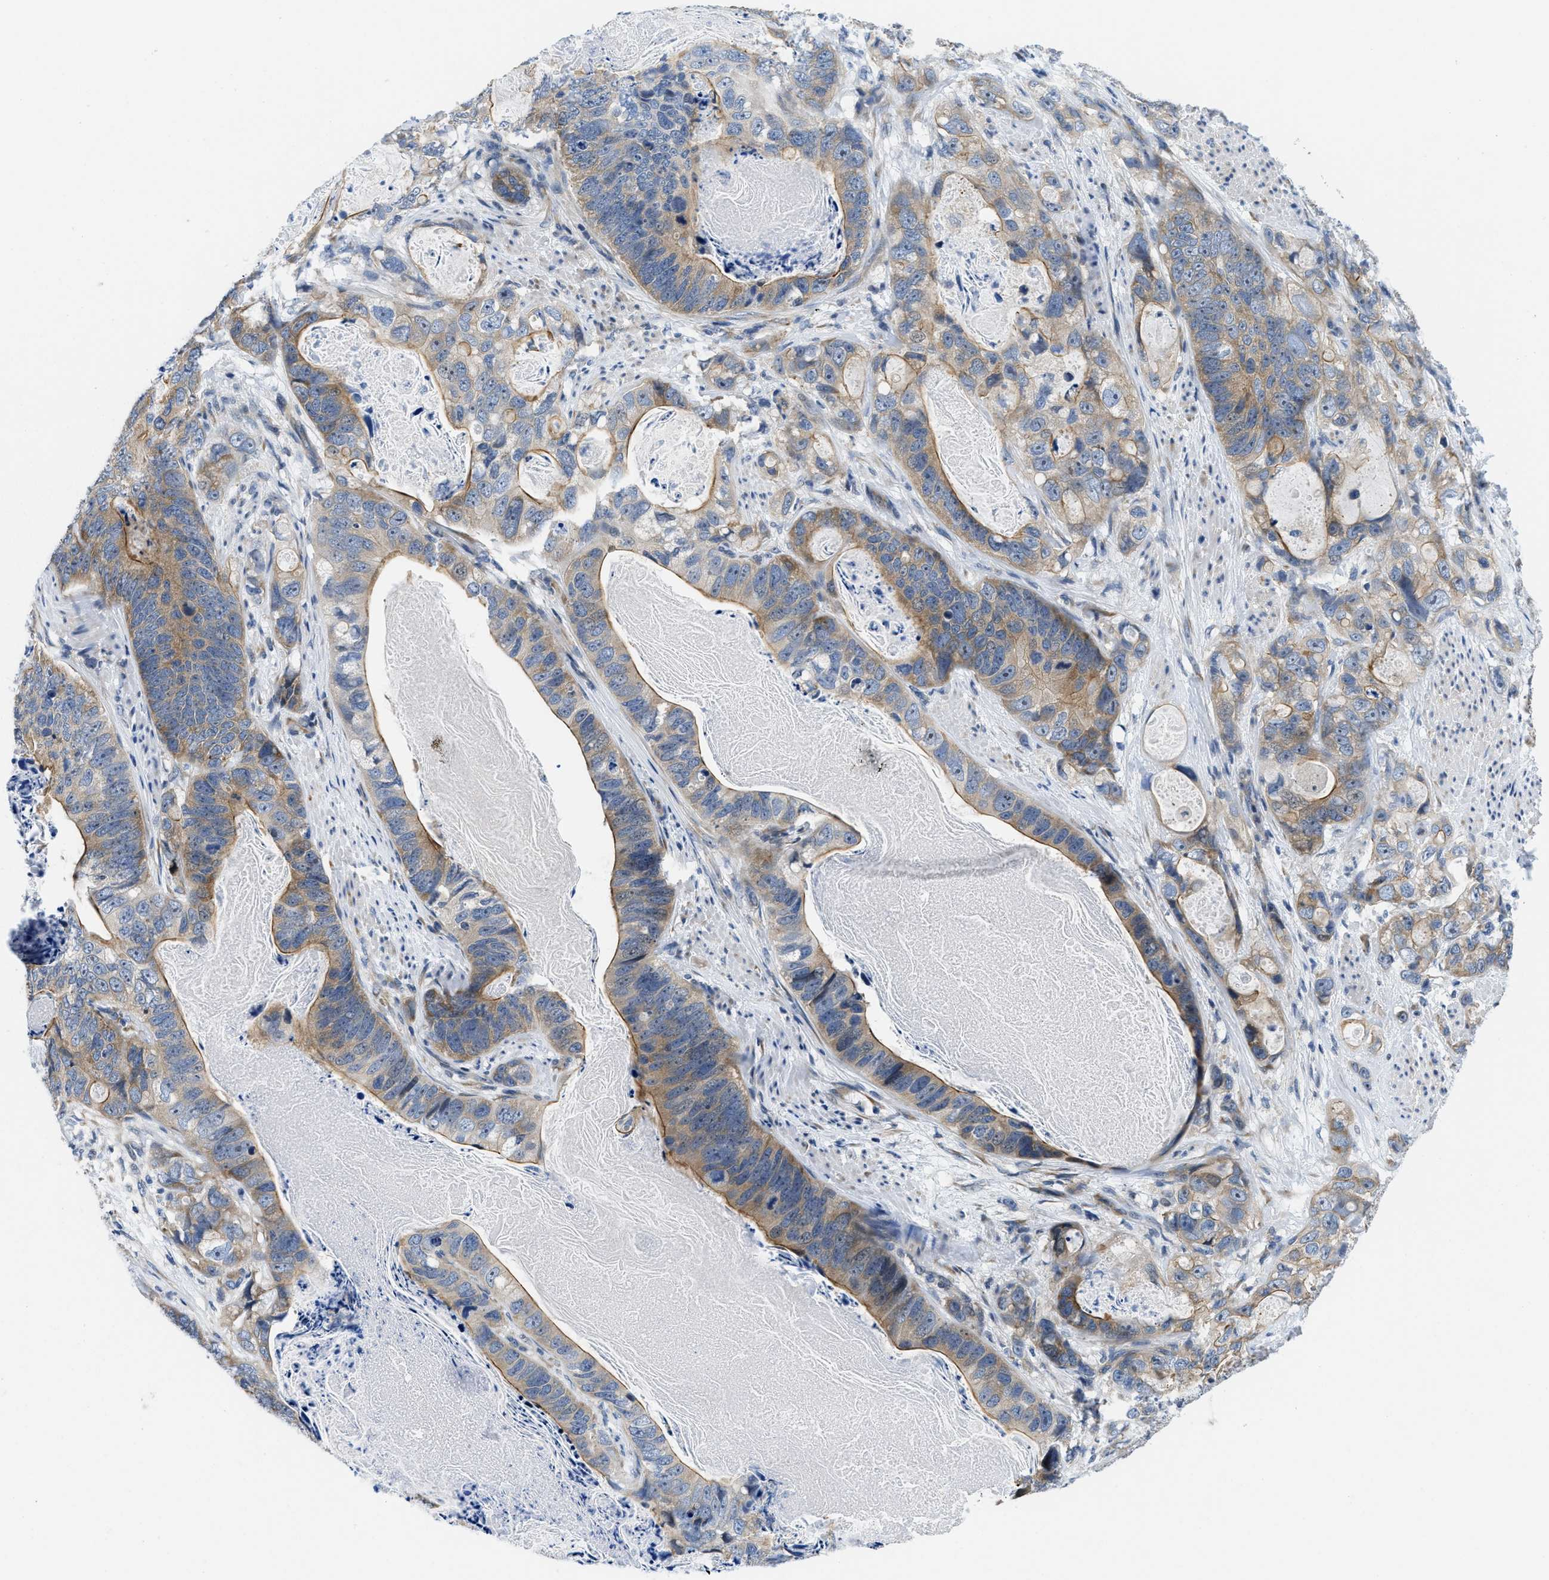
{"staining": {"intensity": "moderate", "quantity": "25%-75%", "location": "cytoplasmic/membranous"}, "tissue": "stomach cancer", "cell_type": "Tumor cells", "image_type": "cancer", "snomed": [{"axis": "morphology", "description": "Adenocarcinoma, NOS"}, {"axis": "topography", "description": "Stomach"}], "caption": "This is a photomicrograph of immunohistochemistry staining of stomach adenocarcinoma, which shows moderate expression in the cytoplasmic/membranous of tumor cells.", "gene": "IKBKE", "patient": {"sex": "female", "age": 89}}